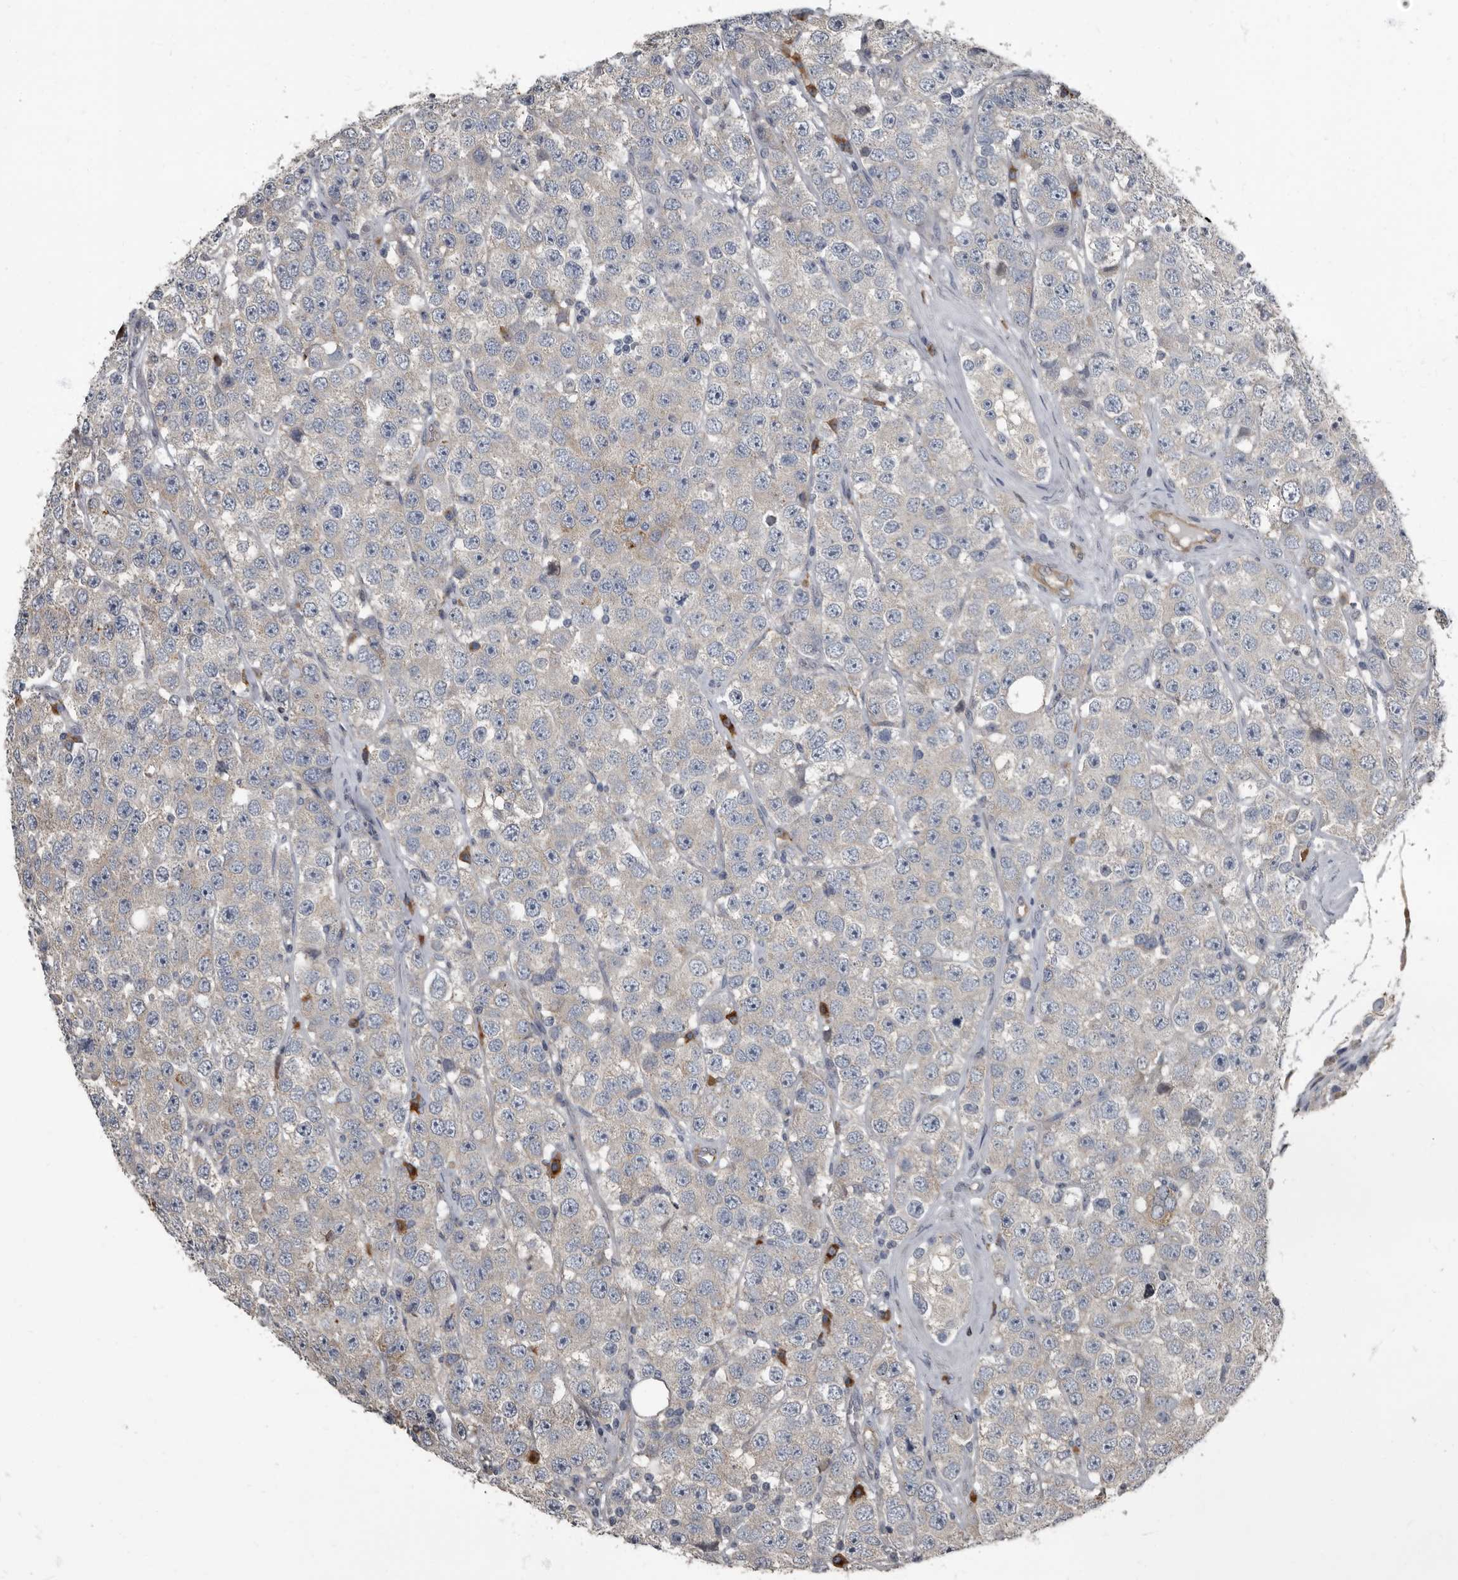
{"staining": {"intensity": "negative", "quantity": "none", "location": "none"}, "tissue": "testis cancer", "cell_type": "Tumor cells", "image_type": "cancer", "snomed": [{"axis": "morphology", "description": "Seminoma, NOS"}, {"axis": "topography", "description": "Testis"}], "caption": "Tumor cells are negative for protein expression in human testis cancer.", "gene": "TPD52L1", "patient": {"sex": "male", "age": 28}}